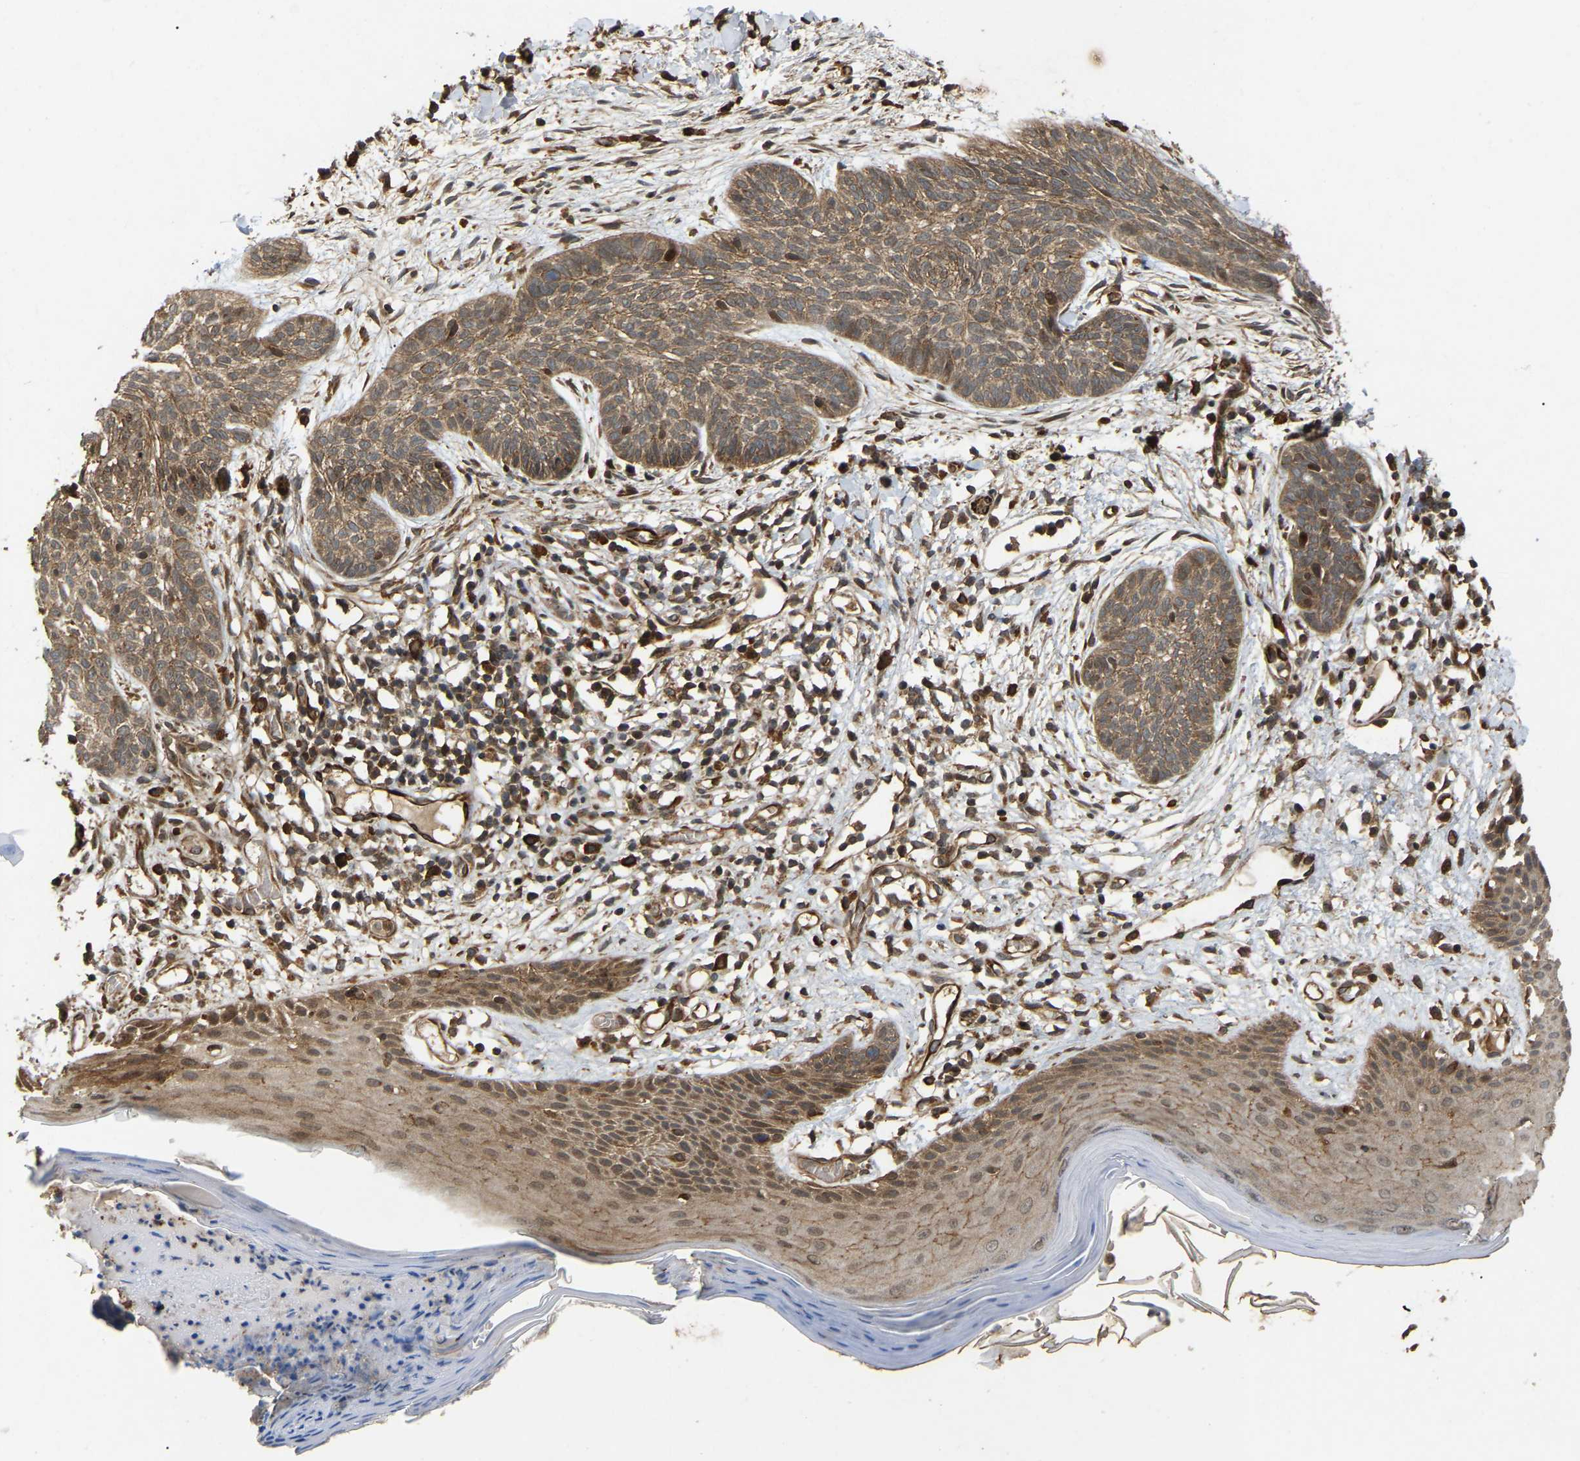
{"staining": {"intensity": "moderate", "quantity": ">75%", "location": "cytoplasmic/membranous,nuclear"}, "tissue": "skin cancer", "cell_type": "Tumor cells", "image_type": "cancer", "snomed": [{"axis": "morphology", "description": "Basal cell carcinoma"}, {"axis": "topography", "description": "Skin"}], "caption": "Basal cell carcinoma (skin) was stained to show a protein in brown. There is medium levels of moderate cytoplasmic/membranous and nuclear staining in approximately >75% of tumor cells.", "gene": "KIAA1549", "patient": {"sex": "female", "age": 59}}